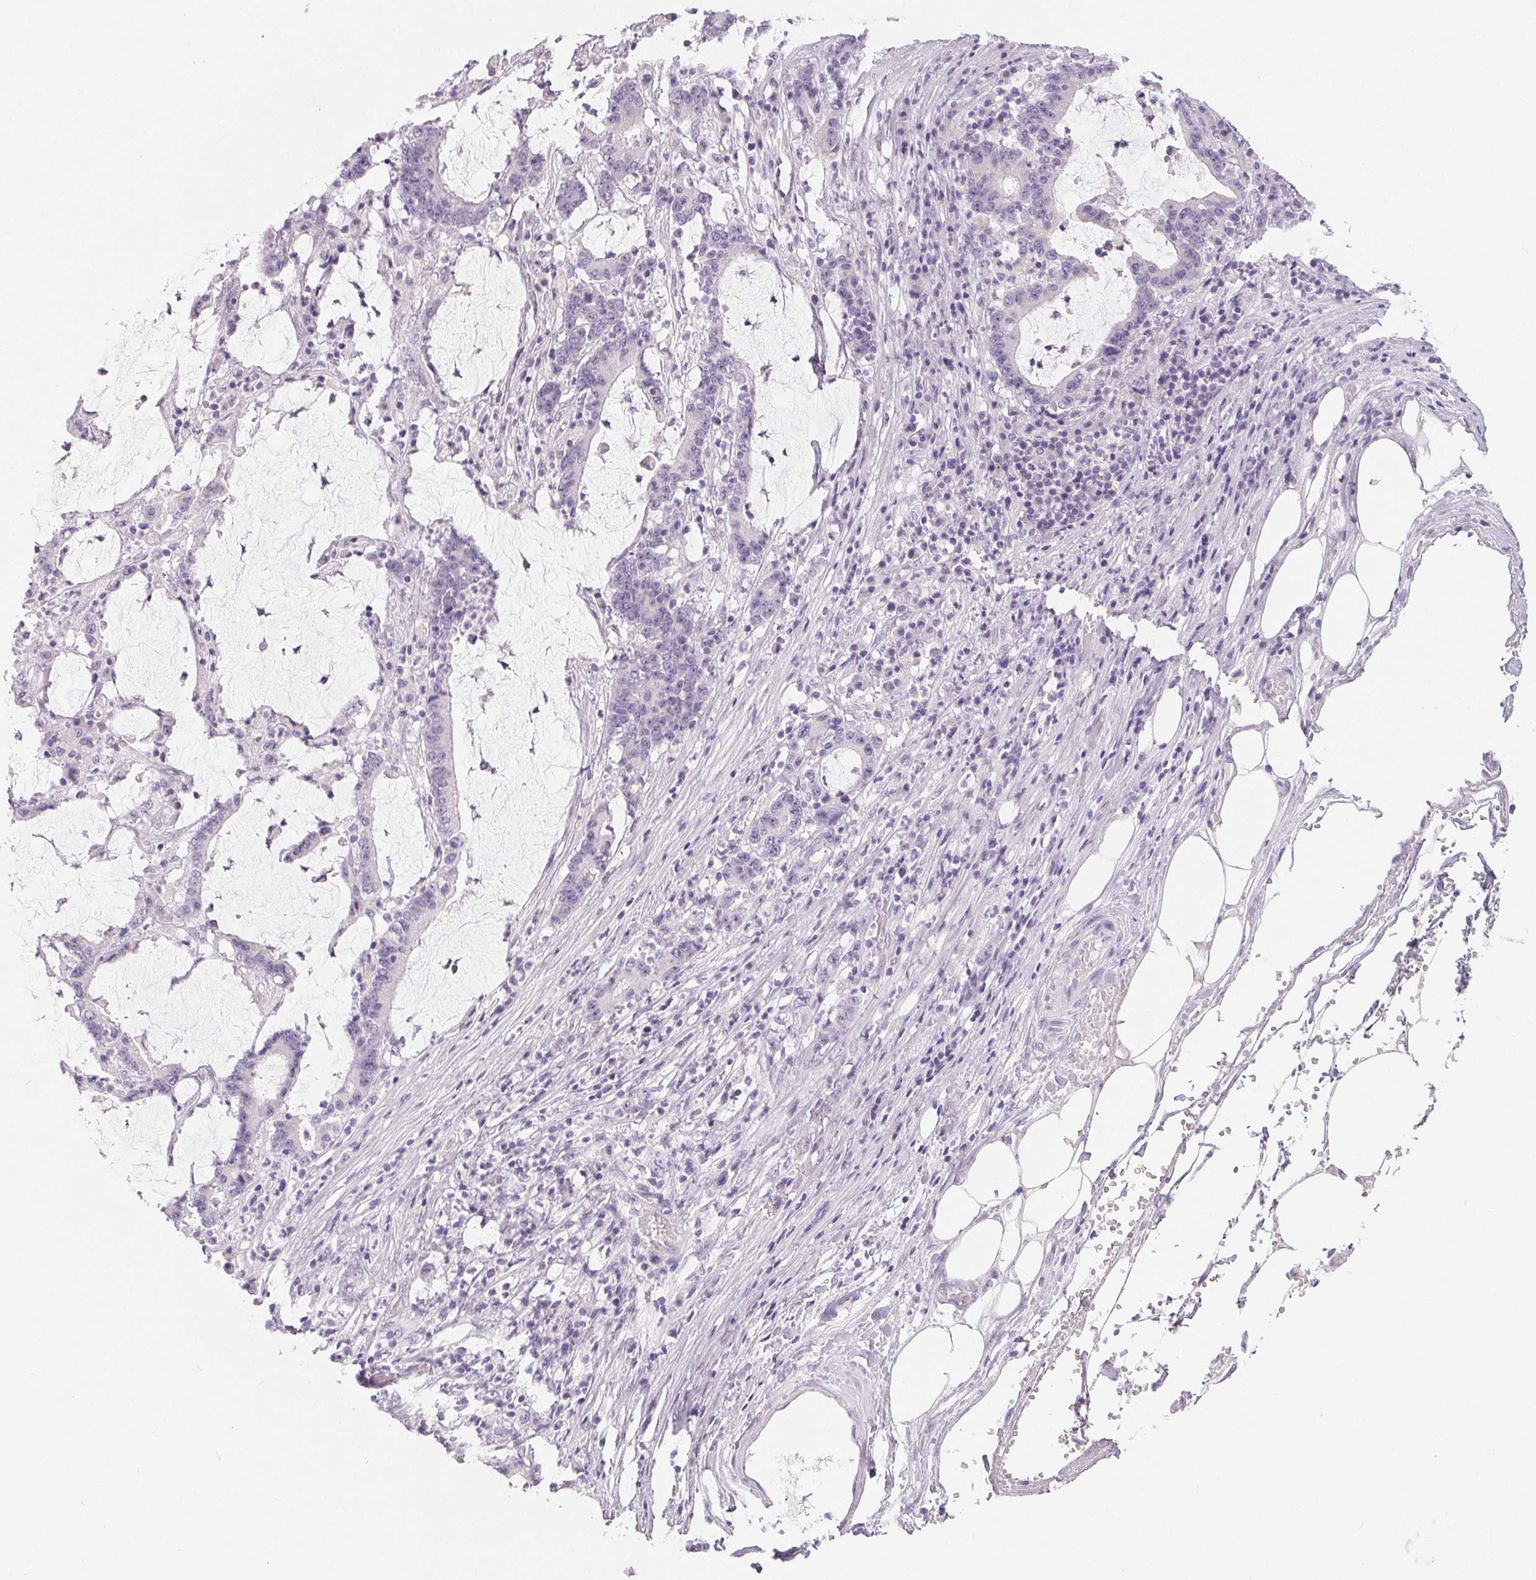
{"staining": {"intensity": "negative", "quantity": "none", "location": "none"}, "tissue": "stomach cancer", "cell_type": "Tumor cells", "image_type": "cancer", "snomed": [{"axis": "morphology", "description": "Adenocarcinoma, NOS"}, {"axis": "topography", "description": "Stomach, upper"}], "caption": "Stomach adenocarcinoma stained for a protein using IHC reveals no staining tumor cells.", "gene": "SPACA5B", "patient": {"sex": "male", "age": 68}}